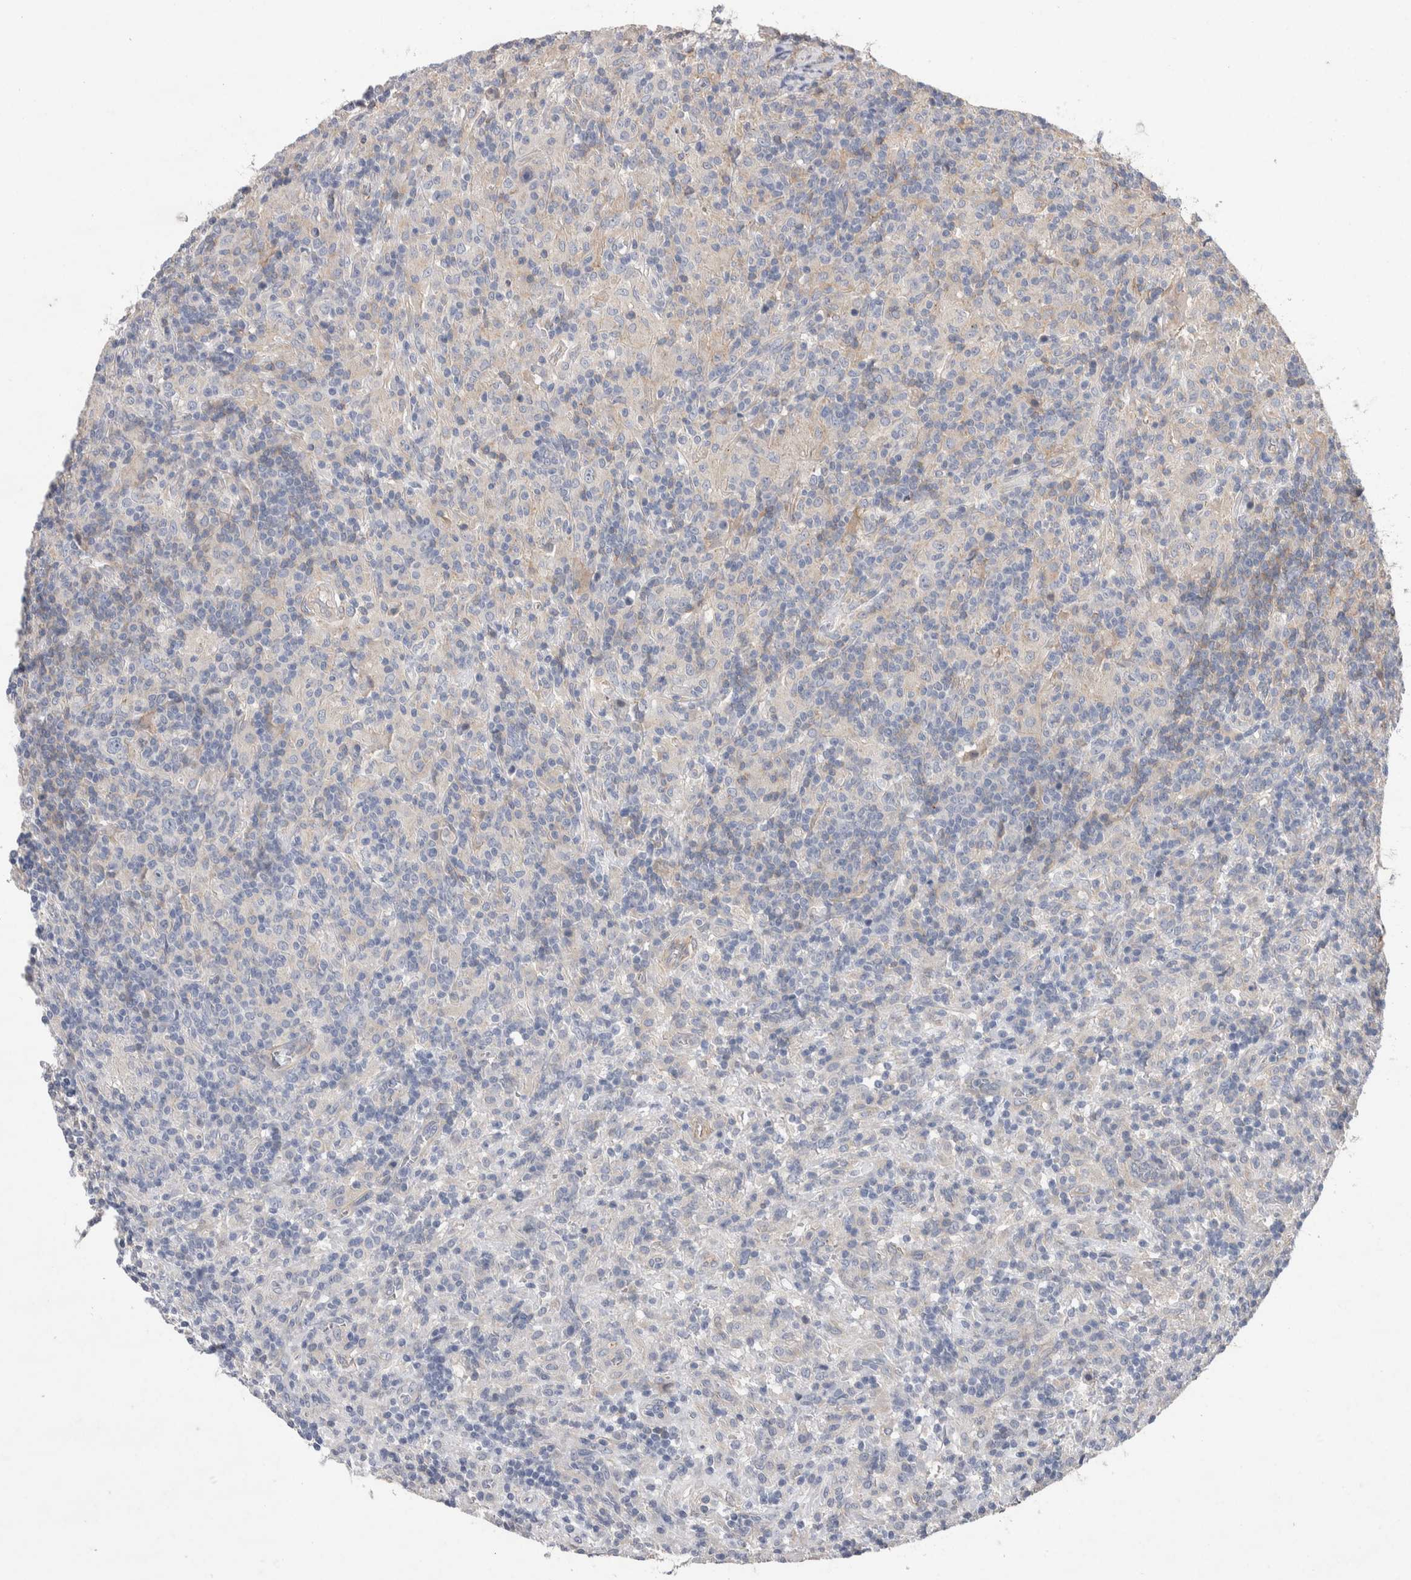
{"staining": {"intensity": "negative", "quantity": "none", "location": "none"}, "tissue": "lymphoma", "cell_type": "Tumor cells", "image_type": "cancer", "snomed": [{"axis": "morphology", "description": "Hodgkin's disease, NOS"}, {"axis": "topography", "description": "Lymph node"}], "caption": "Immunohistochemistry (IHC) of human lymphoma shows no expression in tumor cells.", "gene": "GCNA", "patient": {"sex": "male", "age": 70}}